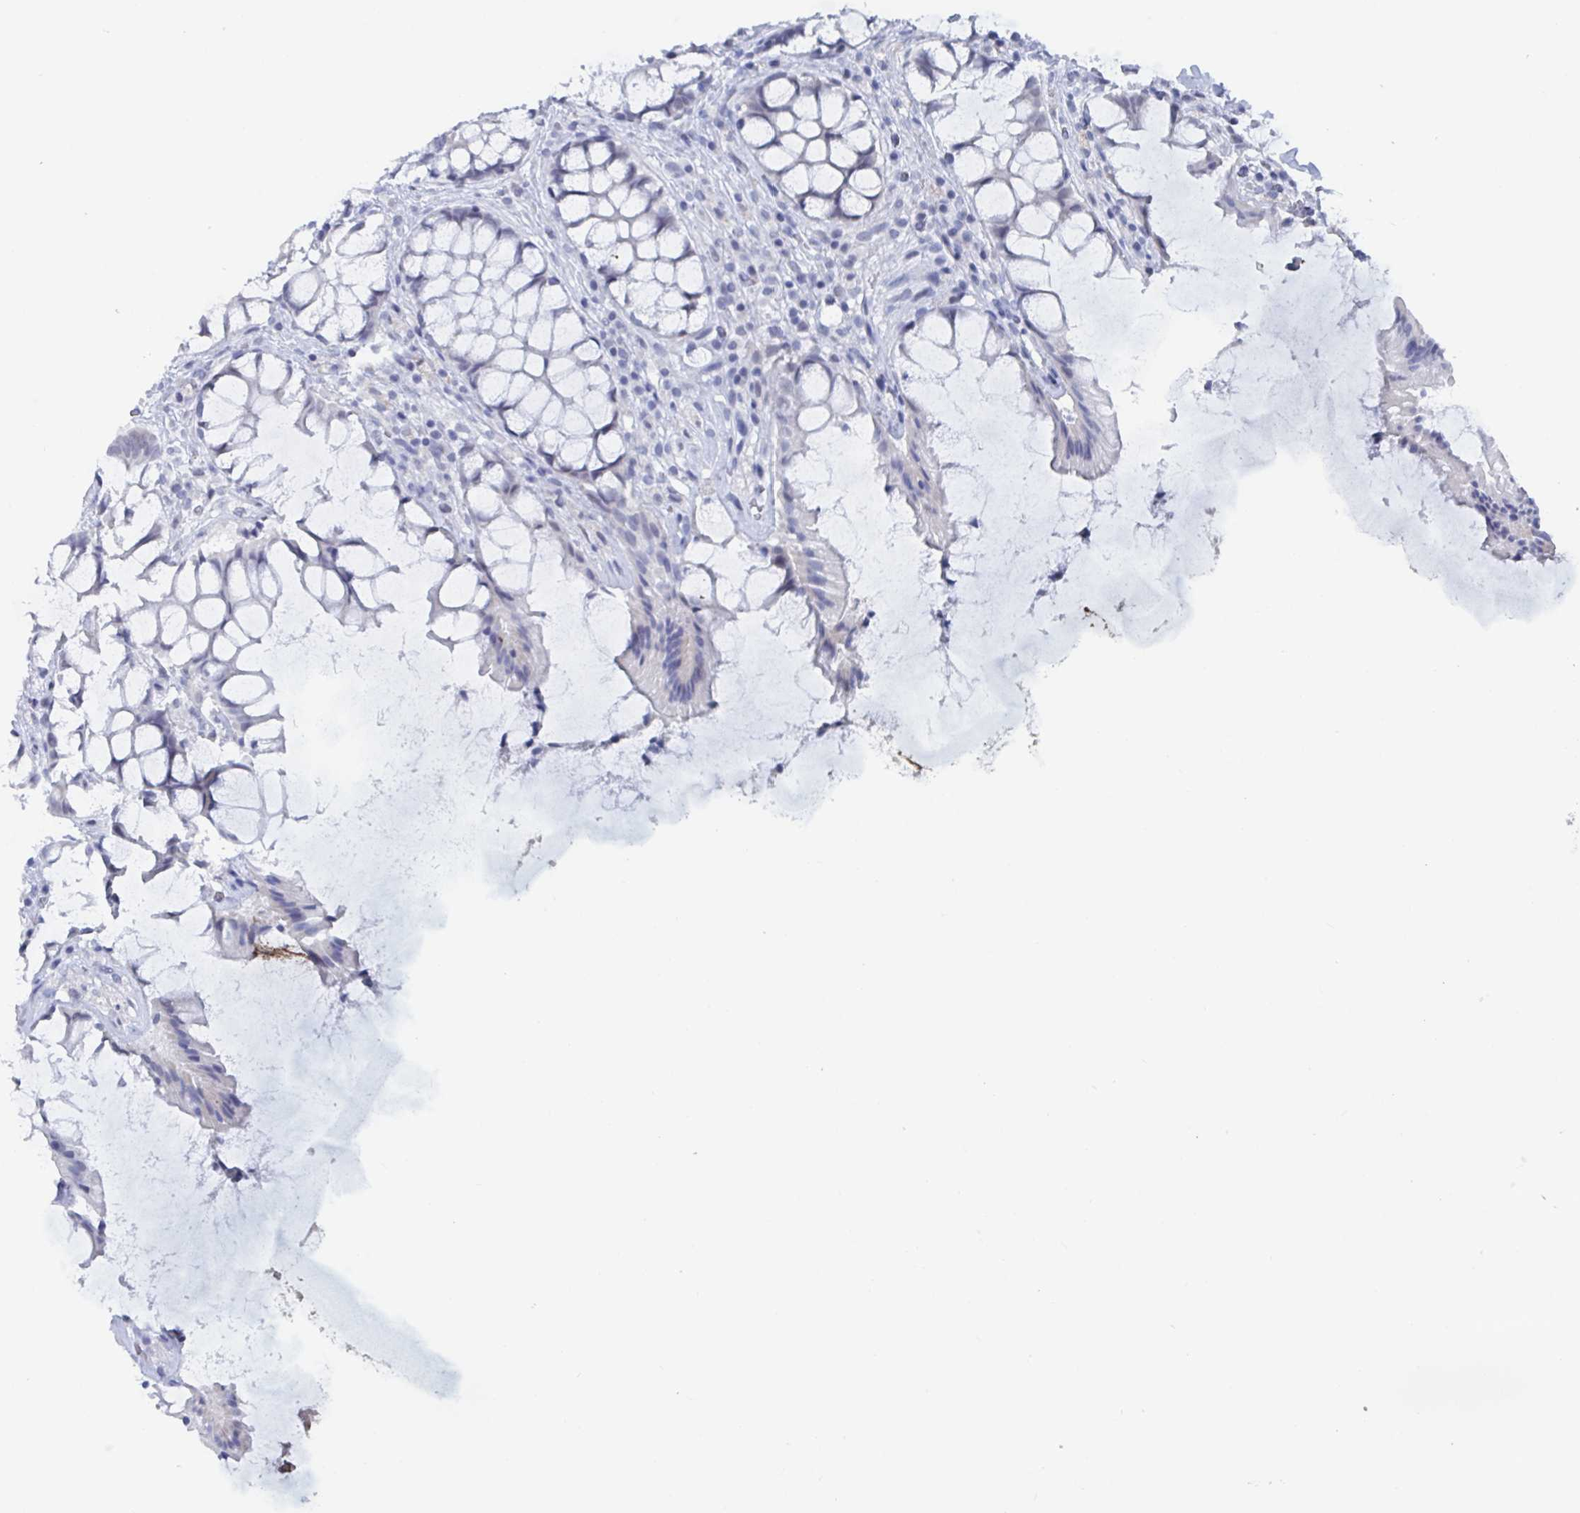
{"staining": {"intensity": "negative", "quantity": "none", "location": "none"}, "tissue": "rectum", "cell_type": "Glandular cells", "image_type": "normal", "snomed": [{"axis": "morphology", "description": "Normal tissue, NOS"}, {"axis": "topography", "description": "Rectum"}], "caption": "Immunohistochemistry of benign human rectum demonstrates no positivity in glandular cells.", "gene": "CAMKV", "patient": {"sex": "female", "age": 58}}